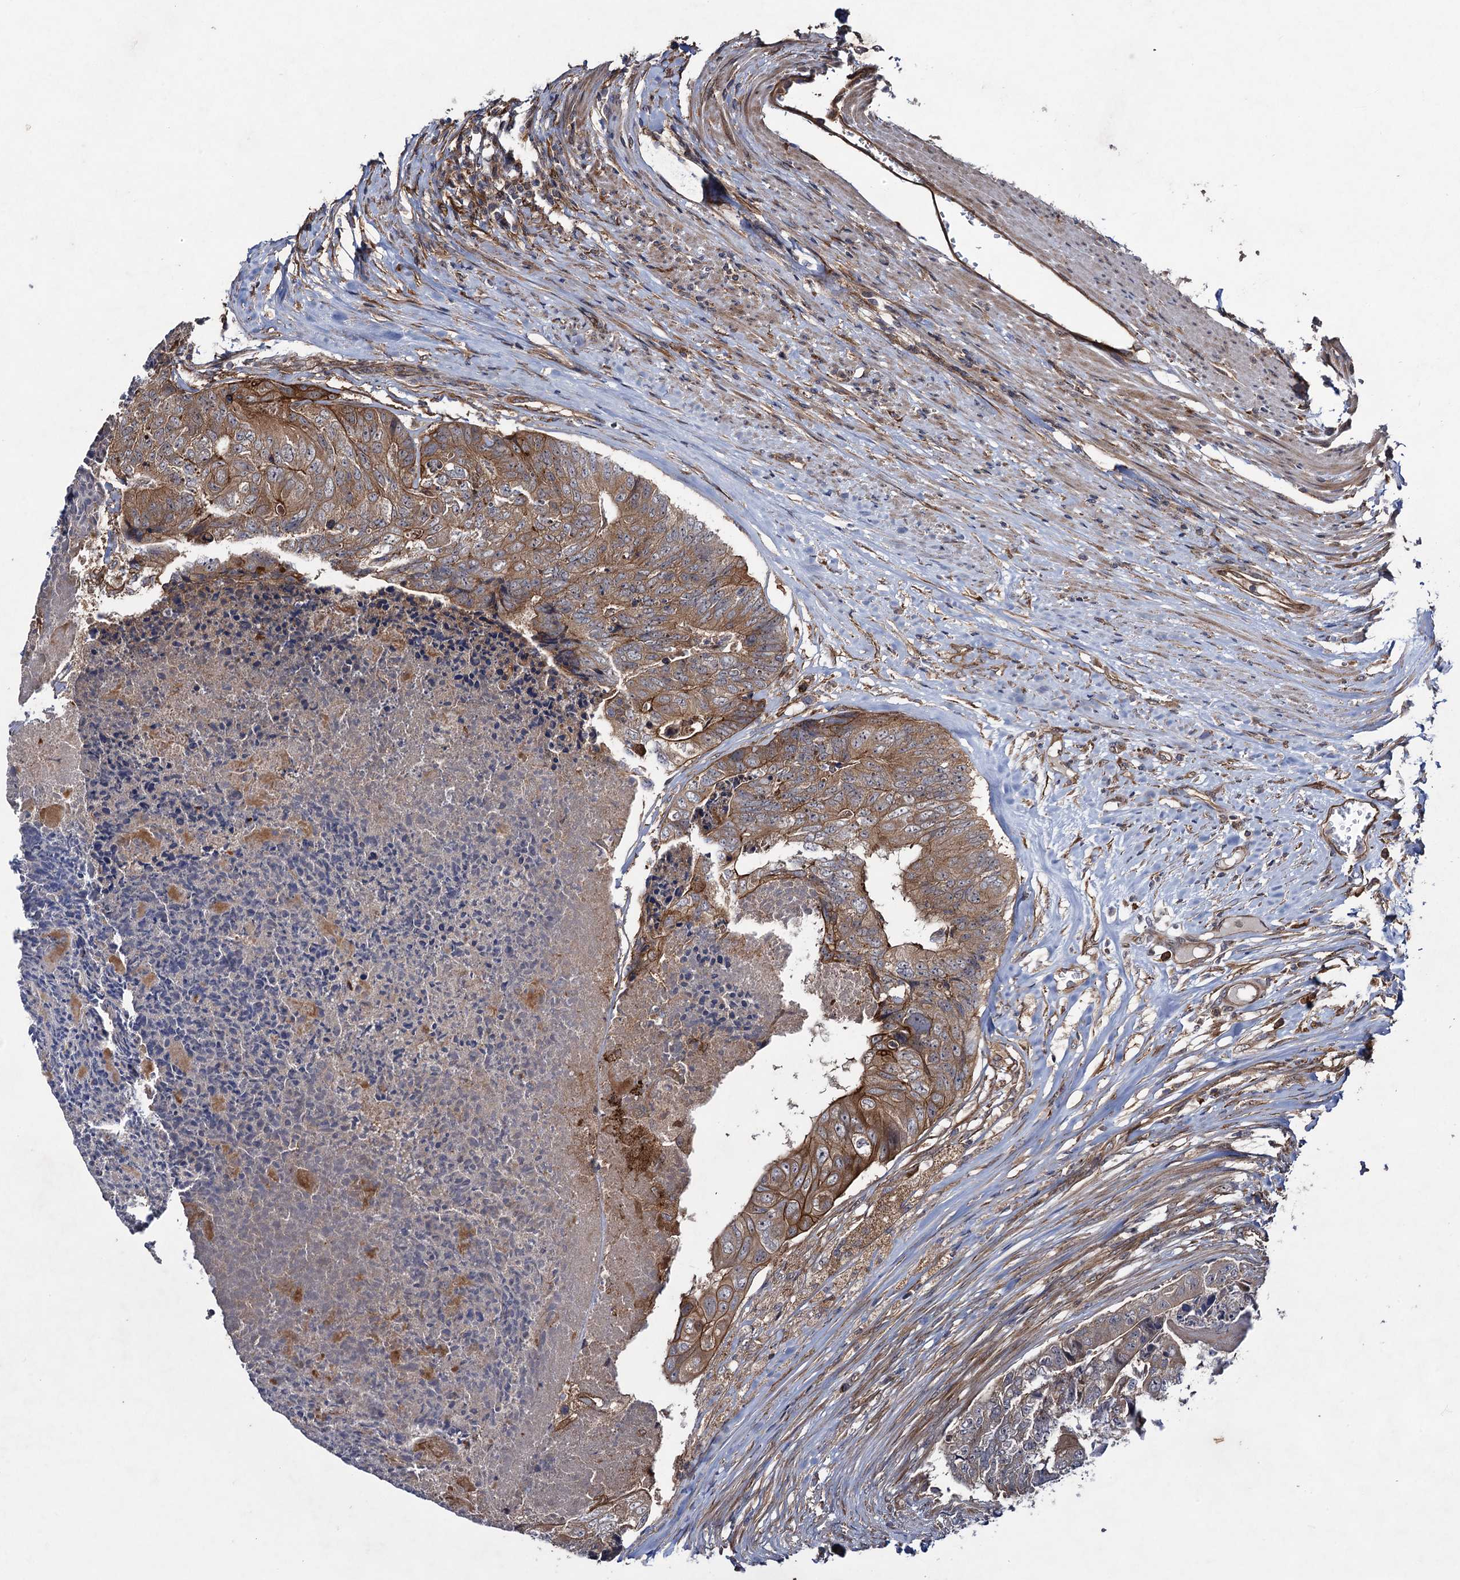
{"staining": {"intensity": "moderate", "quantity": ">75%", "location": "cytoplasmic/membranous"}, "tissue": "colorectal cancer", "cell_type": "Tumor cells", "image_type": "cancer", "snomed": [{"axis": "morphology", "description": "Adenocarcinoma, NOS"}, {"axis": "topography", "description": "Colon"}], "caption": "DAB immunohistochemical staining of adenocarcinoma (colorectal) shows moderate cytoplasmic/membranous protein expression in approximately >75% of tumor cells. (DAB (3,3'-diaminobenzidine) IHC, brown staining for protein, blue staining for nuclei).", "gene": "HAUS1", "patient": {"sex": "female", "age": 67}}